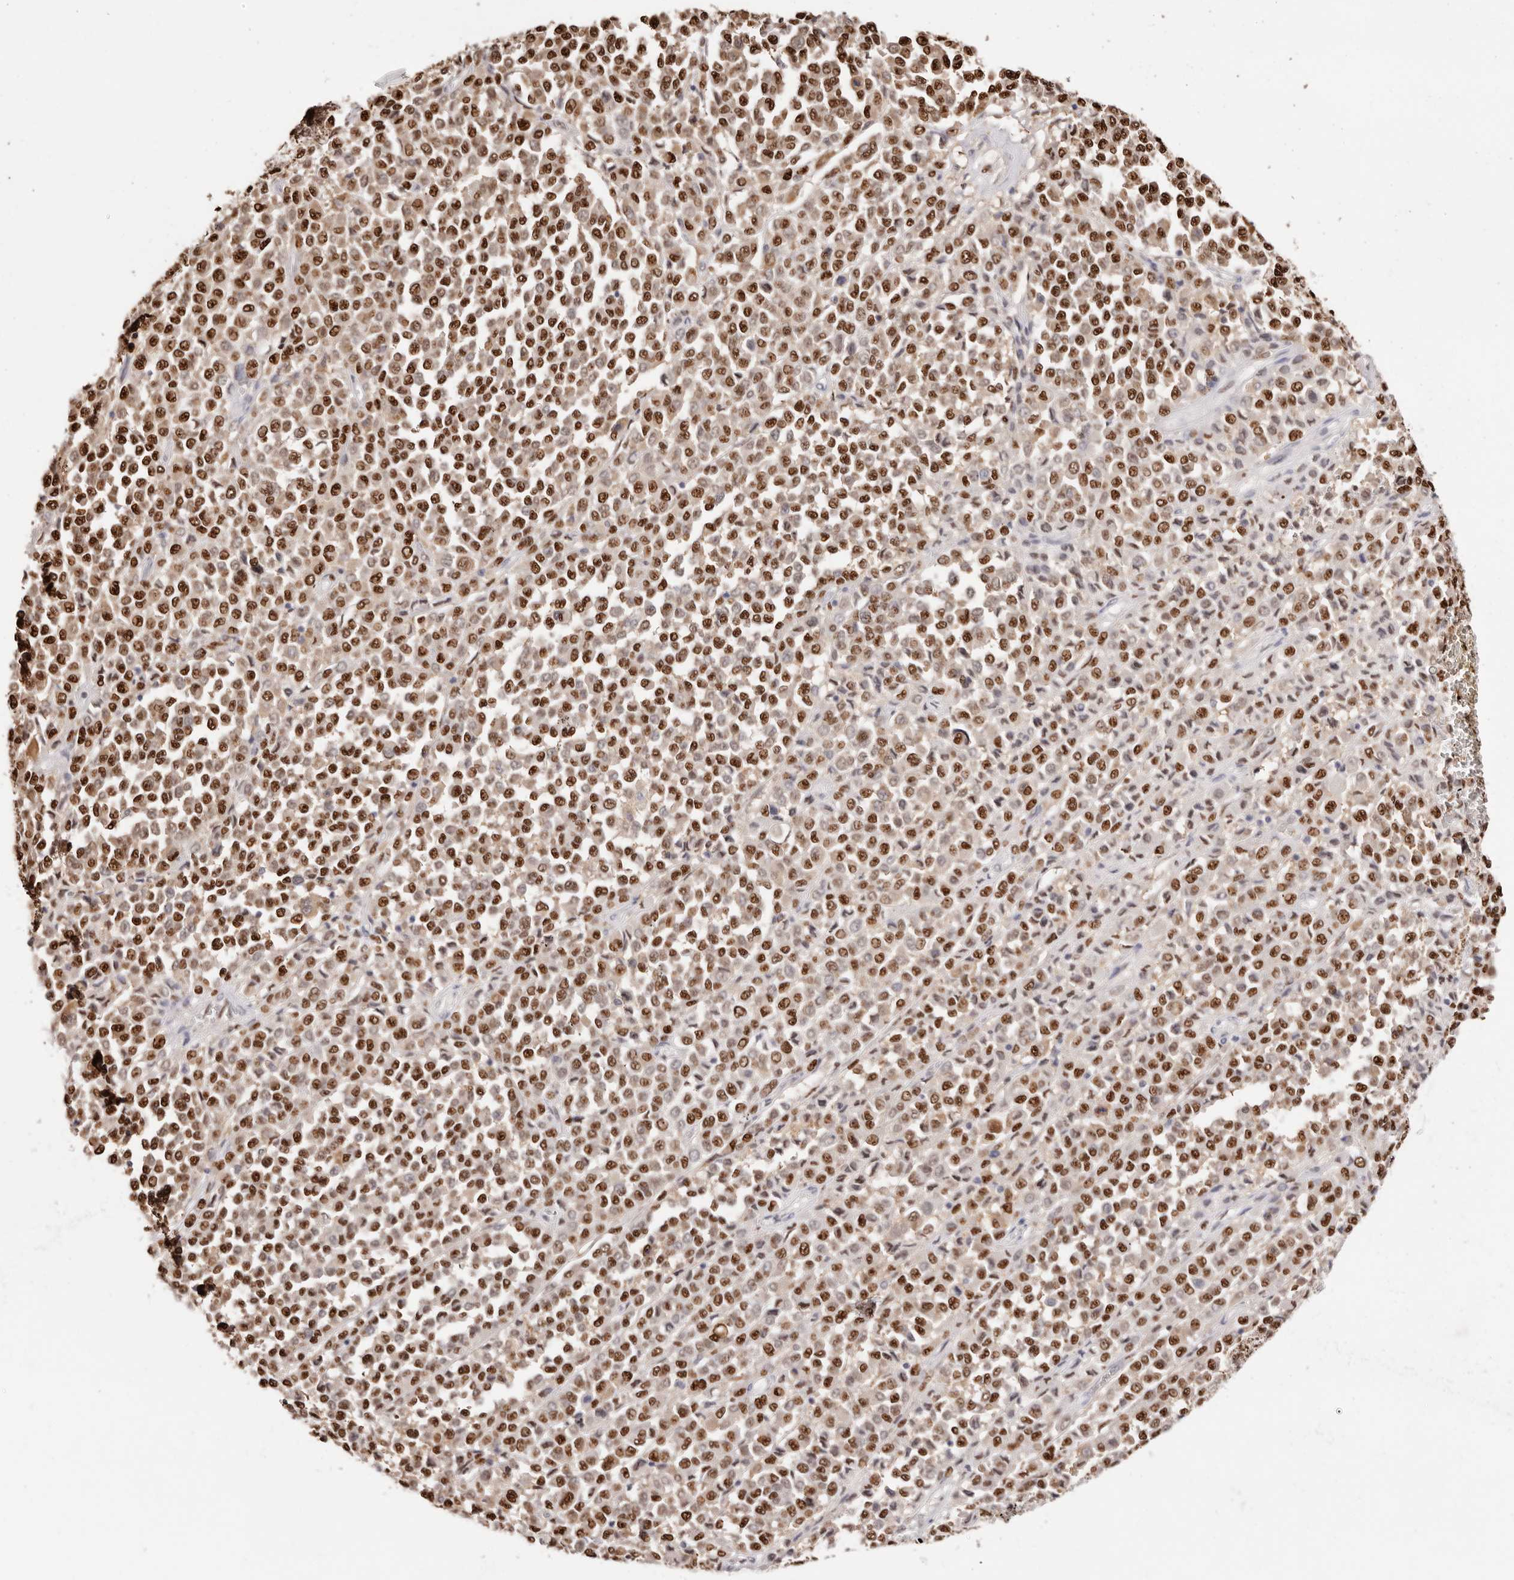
{"staining": {"intensity": "strong", "quantity": ">75%", "location": "nuclear"}, "tissue": "melanoma", "cell_type": "Tumor cells", "image_type": "cancer", "snomed": [{"axis": "morphology", "description": "Malignant melanoma, Metastatic site"}, {"axis": "topography", "description": "Pancreas"}], "caption": "Protein staining by immunohistochemistry demonstrates strong nuclear positivity in approximately >75% of tumor cells in malignant melanoma (metastatic site). Using DAB (brown) and hematoxylin (blue) stains, captured at high magnification using brightfield microscopy.", "gene": "TKT", "patient": {"sex": "female", "age": 30}}